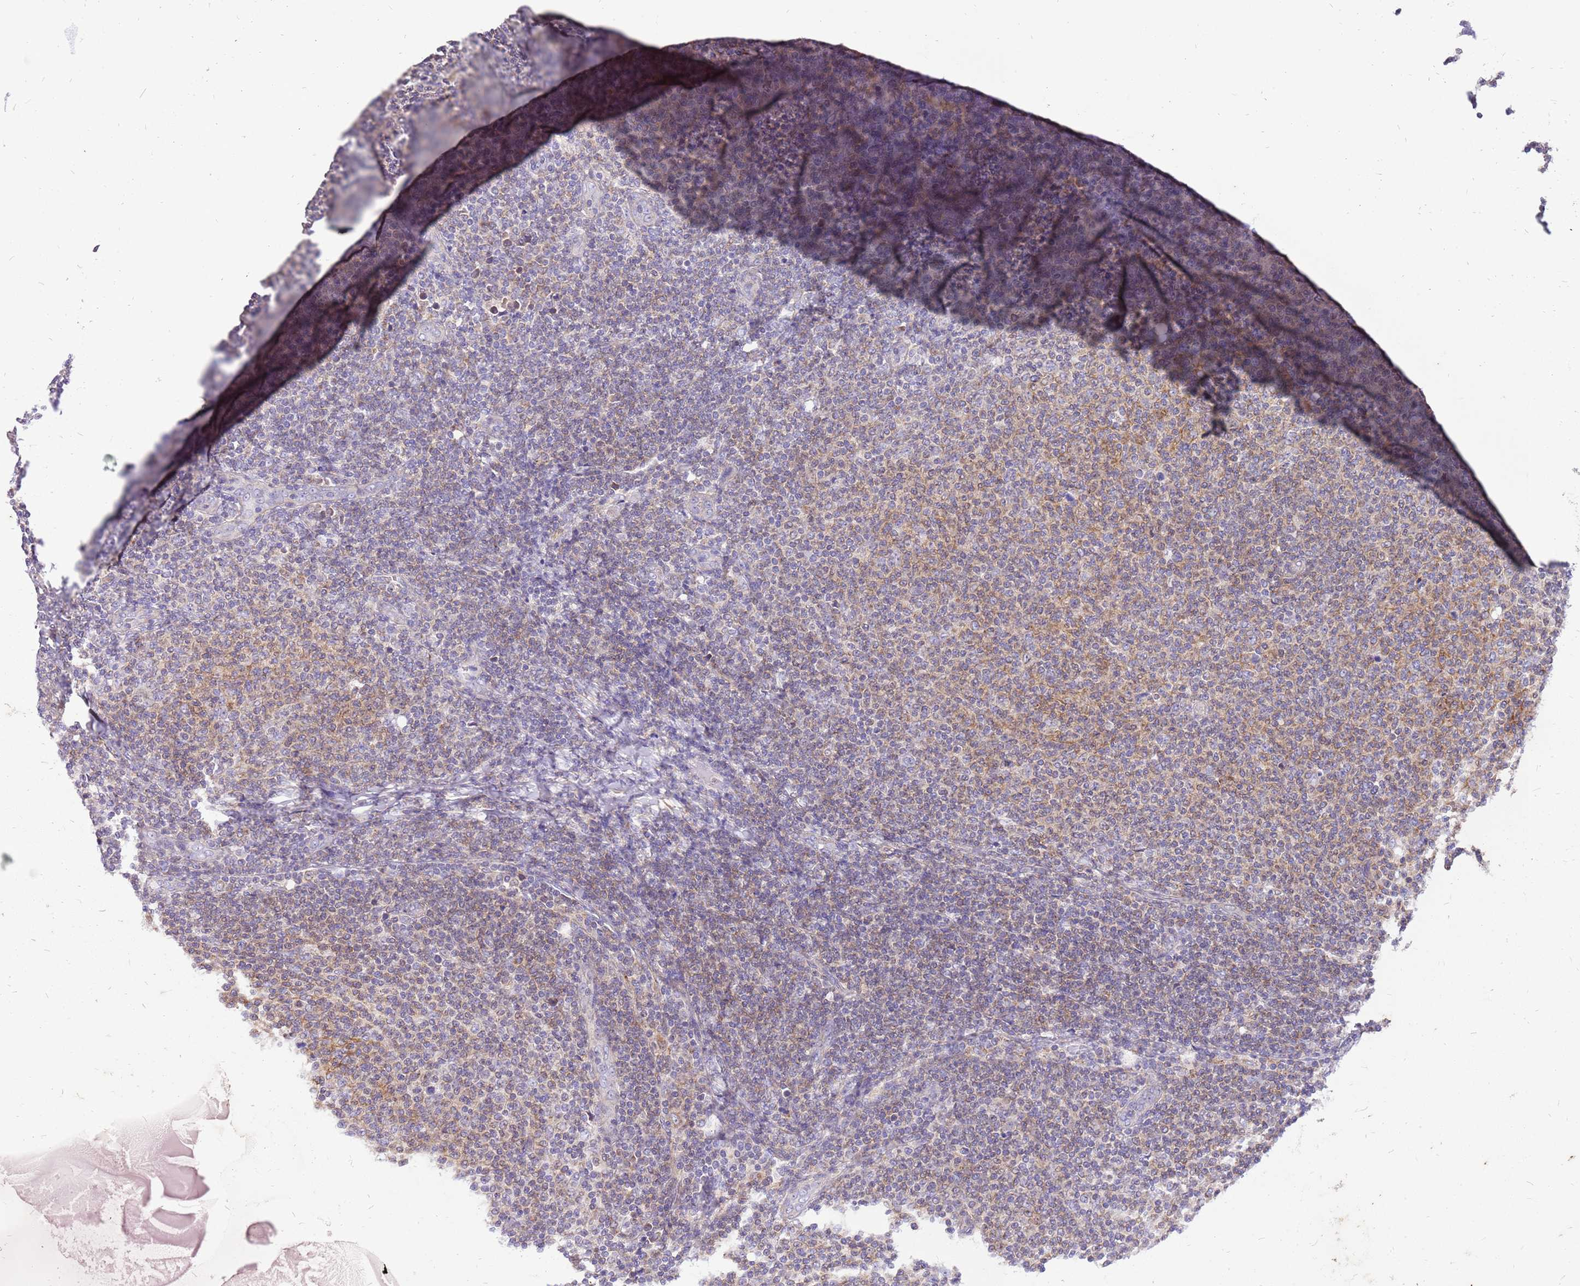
{"staining": {"intensity": "weak", "quantity": "25%-75%", "location": "cytoplasmic/membranous"}, "tissue": "lymphoma", "cell_type": "Tumor cells", "image_type": "cancer", "snomed": [{"axis": "morphology", "description": "Malignant lymphoma, non-Hodgkin's type, Low grade"}, {"axis": "topography", "description": "Lymph node"}], "caption": "The photomicrograph demonstrates staining of lymphoma, revealing weak cytoplasmic/membranous protein staining (brown color) within tumor cells.", "gene": "WDR90", "patient": {"sex": "male", "age": 66}}